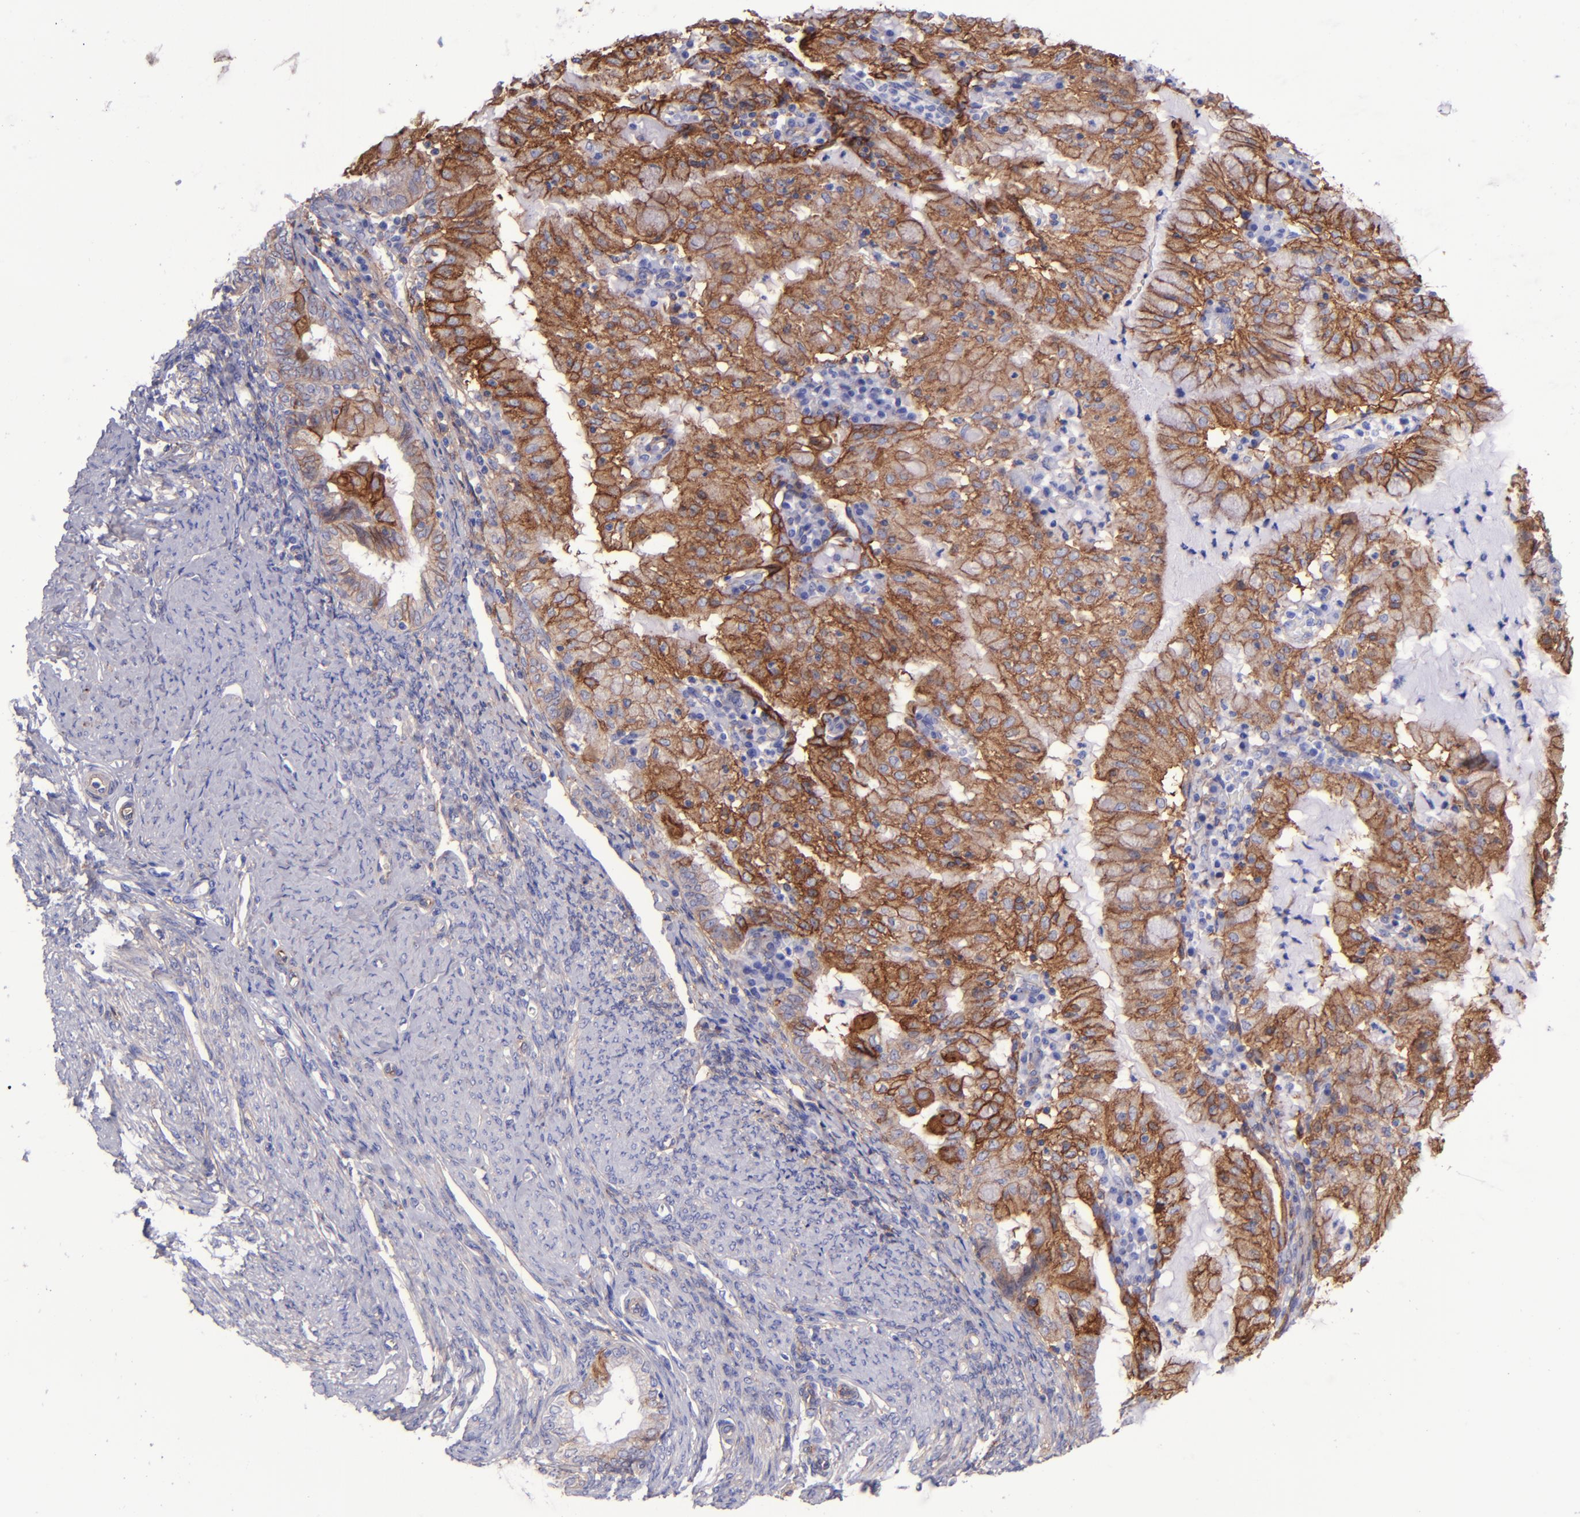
{"staining": {"intensity": "moderate", "quantity": ">75%", "location": "cytoplasmic/membranous"}, "tissue": "endometrial cancer", "cell_type": "Tumor cells", "image_type": "cancer", "snomed": [{"axis": "morphology", "description": "Adenocarcinoma, NOS"}, {"axis": "topography", "description": "Endometrium"}], "caption": "Endometrial cancer stained with a protein marker displays moderate staining in tumor cells.", "gene": "ITGAV", "patient": {"sex": "female", "age": 63}}